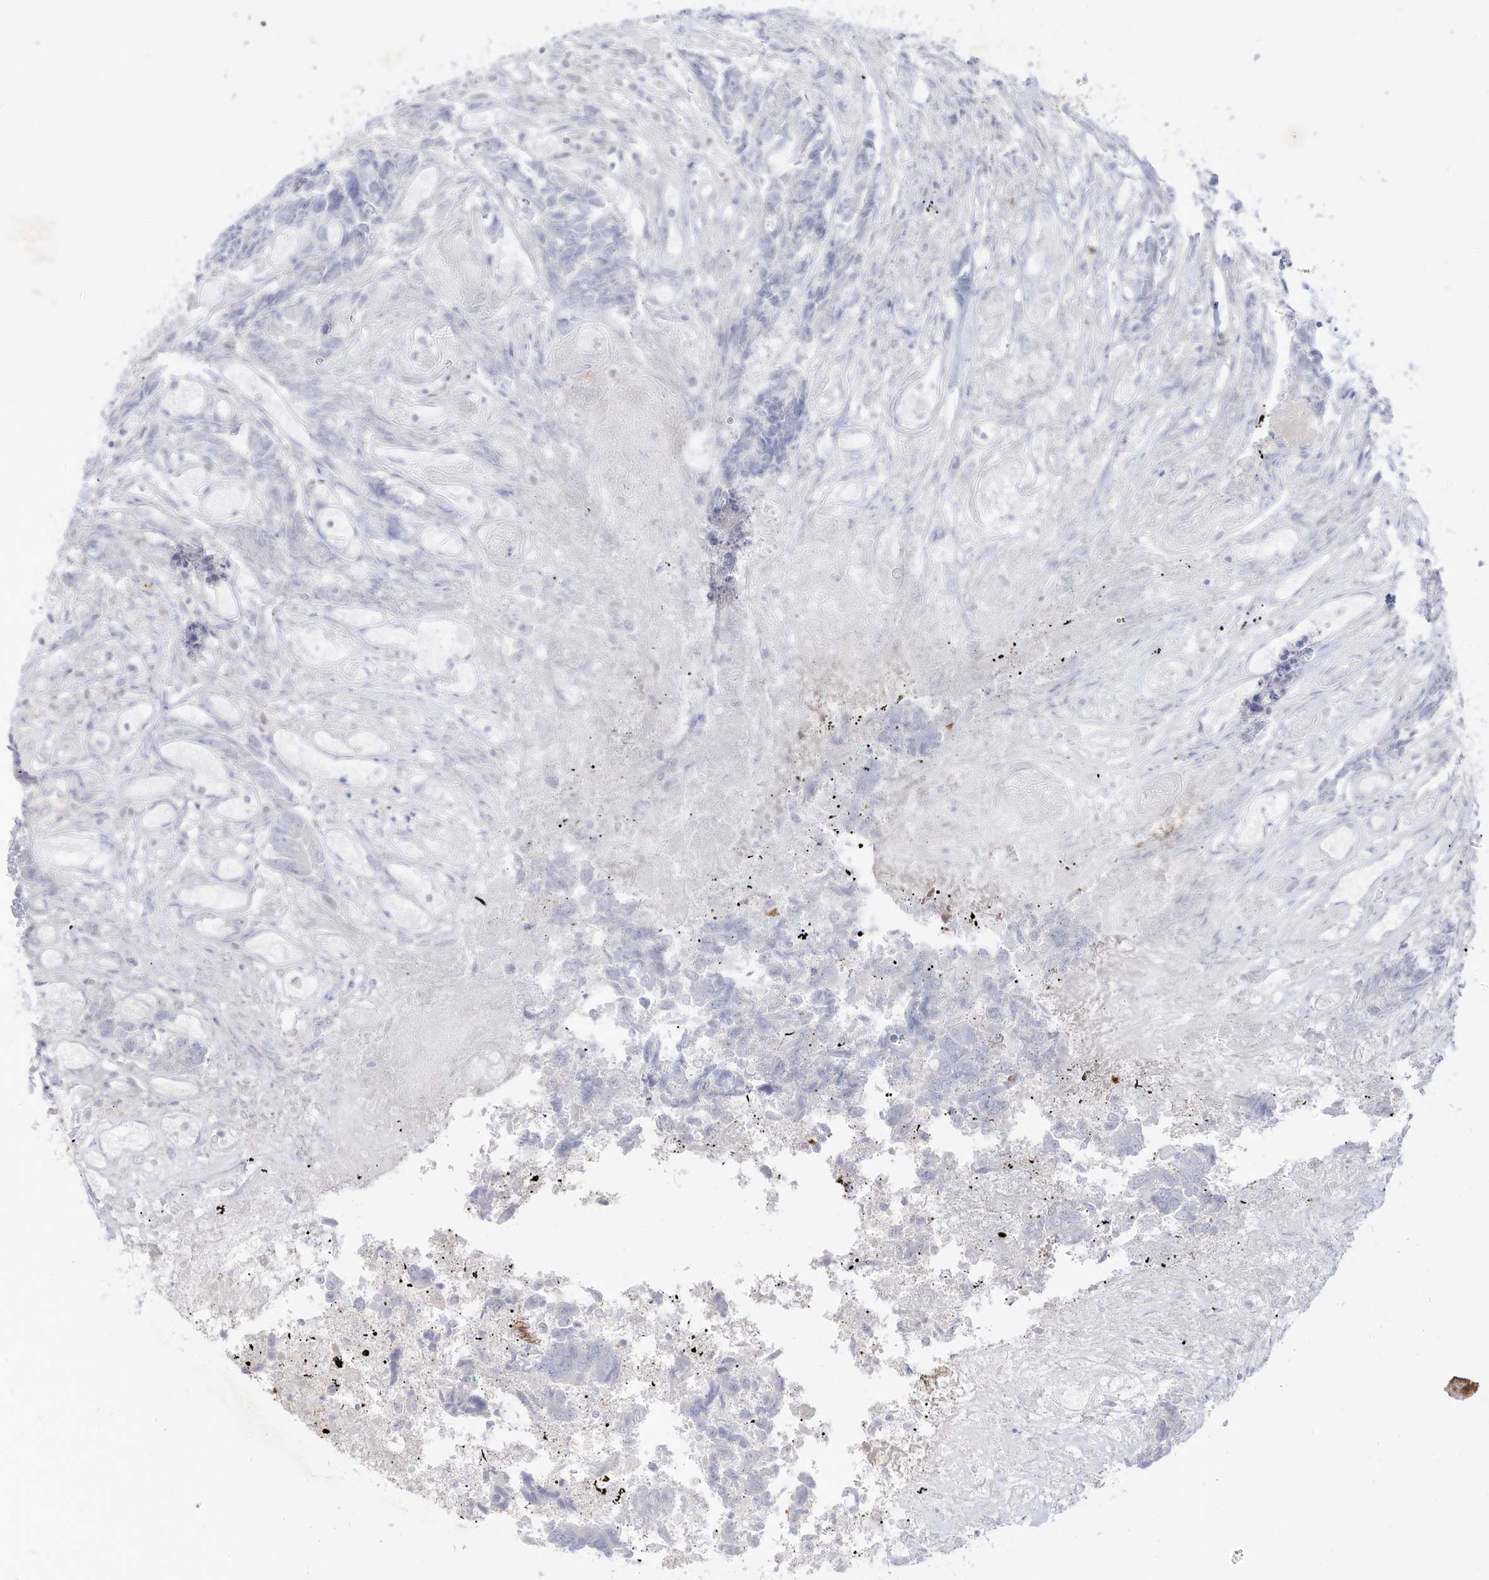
{"staining": {"intensity": "negative", "quantity": "none", "location": "none"}, "tissue": "colorectal cancer", "cell_type": "Tumor cells", "image_type": "cancer", "snomed": [{"axis": "morphology", "description": "Adenocarcinoma, NOS"}, {"axis": "topography", "description": "Rectum"}], "caption": "Tumor cells show no significant protein expression in colorectal cancer.", "gene": "DMKN", "patient": {"sex": "male", "age": 84}}